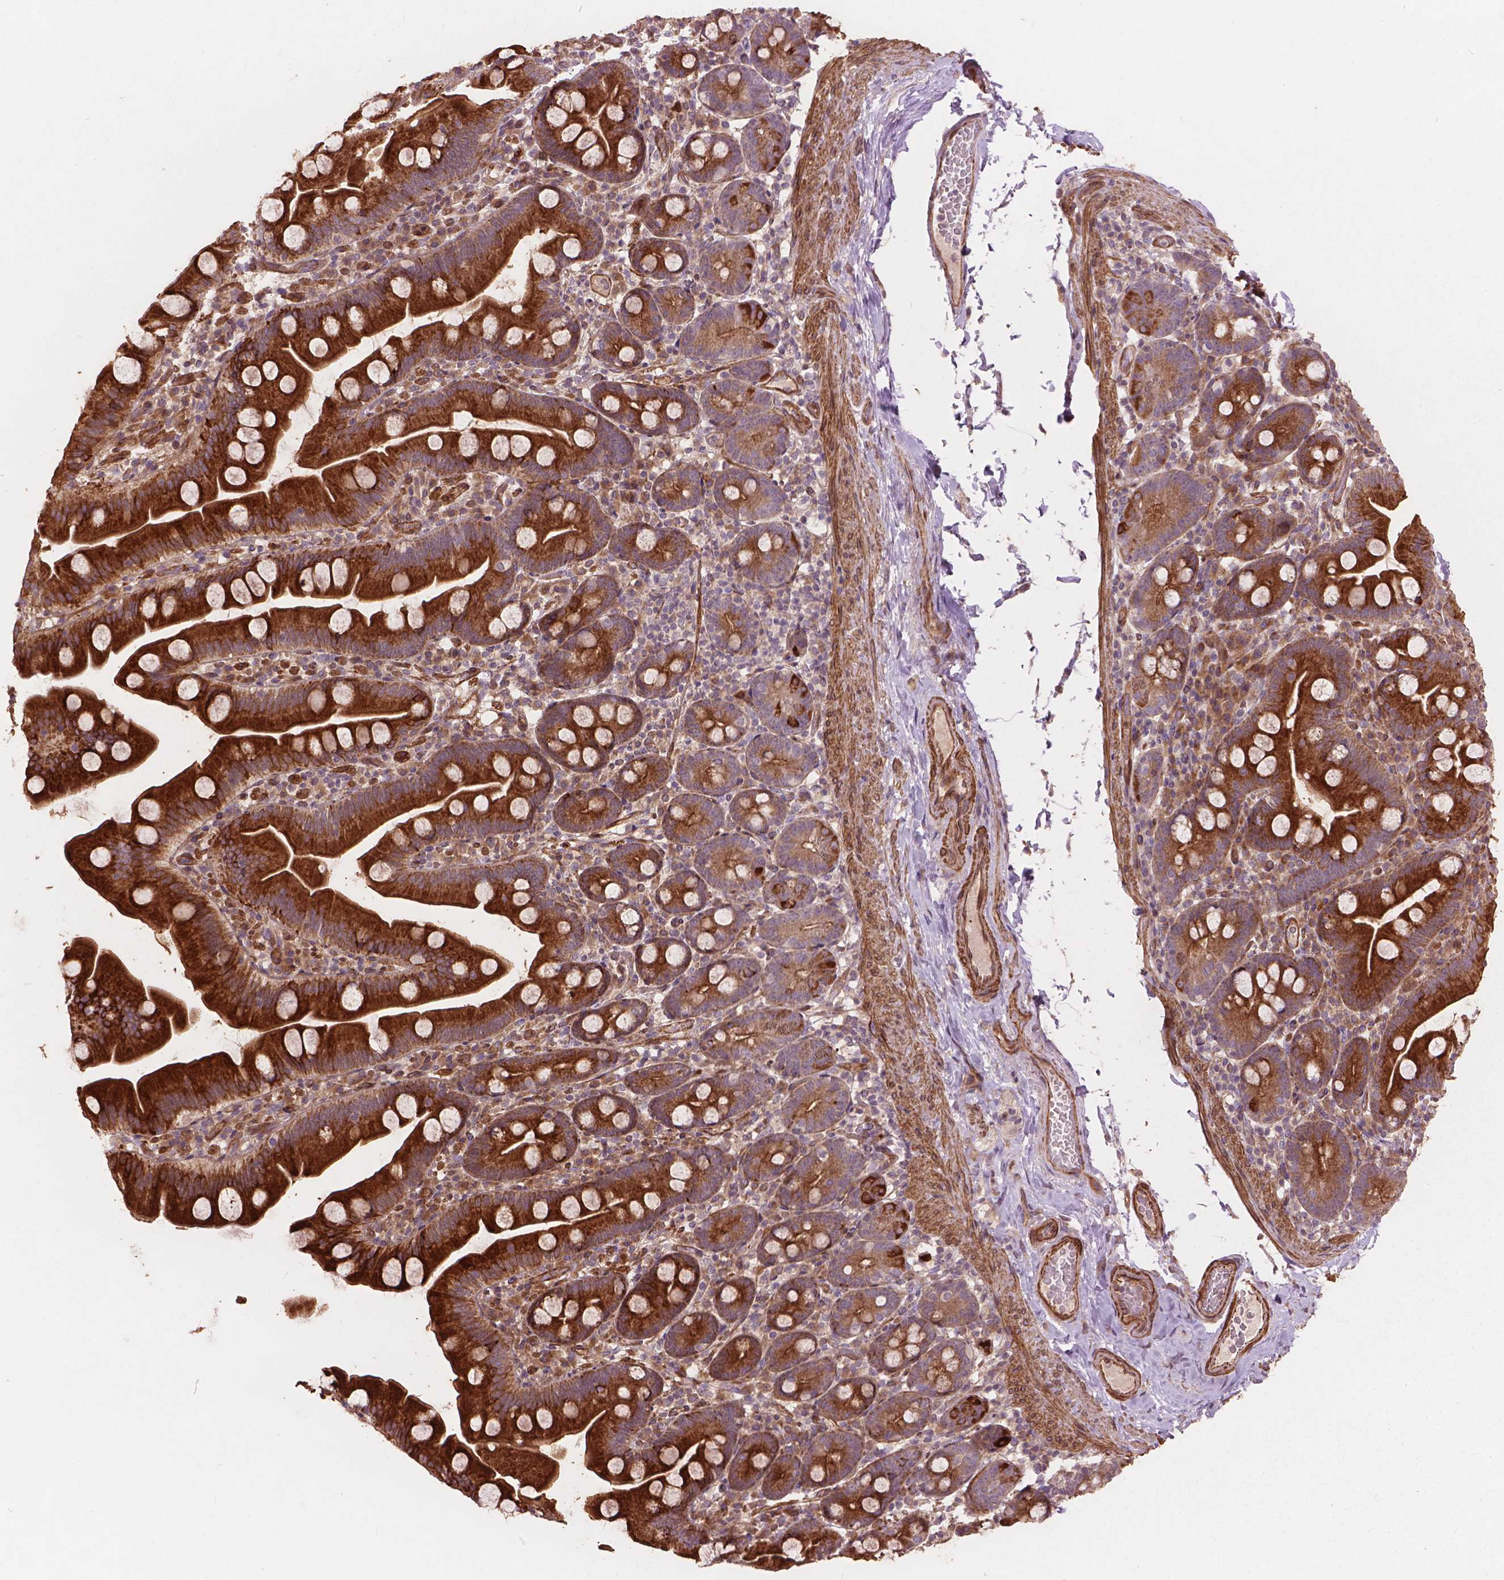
{"staining": {"intensity": "strong", "quantity": ">75%", "location": "cytoplasmic/membranous"}, "tissue": "small intestine", "cell_type": "Glandular cells", "image_type": "normal", "snomed": [{"axis": "morphology", "description": "Normal tissue, NOS"}, {"axis": "topography", "description": "Small intestine"}], "caption": "Immunohistochemical staining of benign small intestine demonstrates strong cytoplasmic/membranous protein positivity in approximately >75% of glandular cells.", "gene": "FNIP1", "patient": {"sex": "female", "age": 68}}